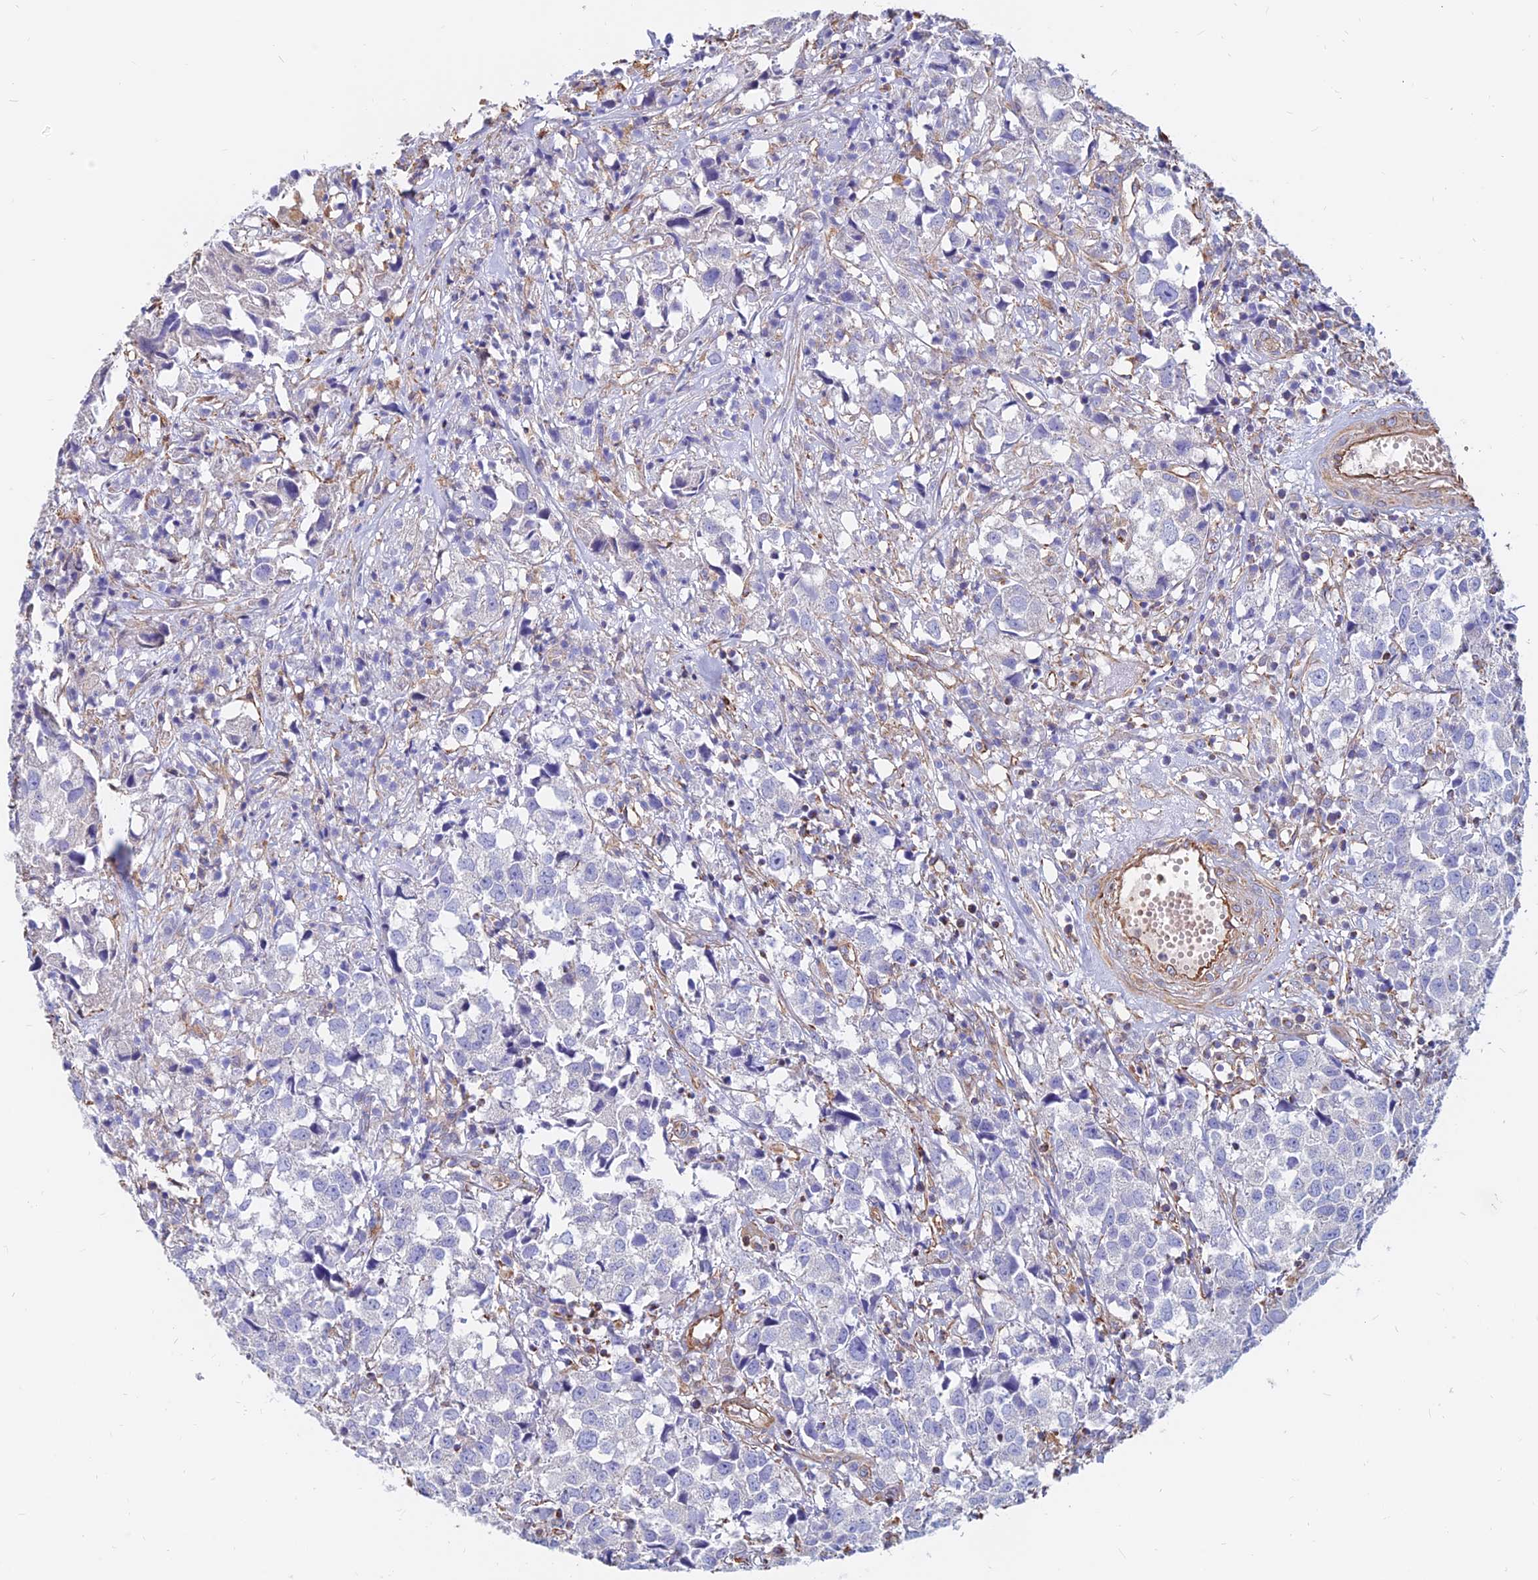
{"staining": {"intensity": "negative", "quantity": "none", "location": "none"}, "tissue": "urothelial cancer", "cell_type": "Tumor cells", "image_type": "cancer", "snomed": [{"axis": "morphology", "description": "Urothelial carcinoma, High grade"}, {"axis": "topography", "description": "Urinary bladder"}], "caption": "Tumor cells show no significant protein staining in urothelial cancer.", "gene": "CDK18", "patient": {"sex": "female", "age": 75}}